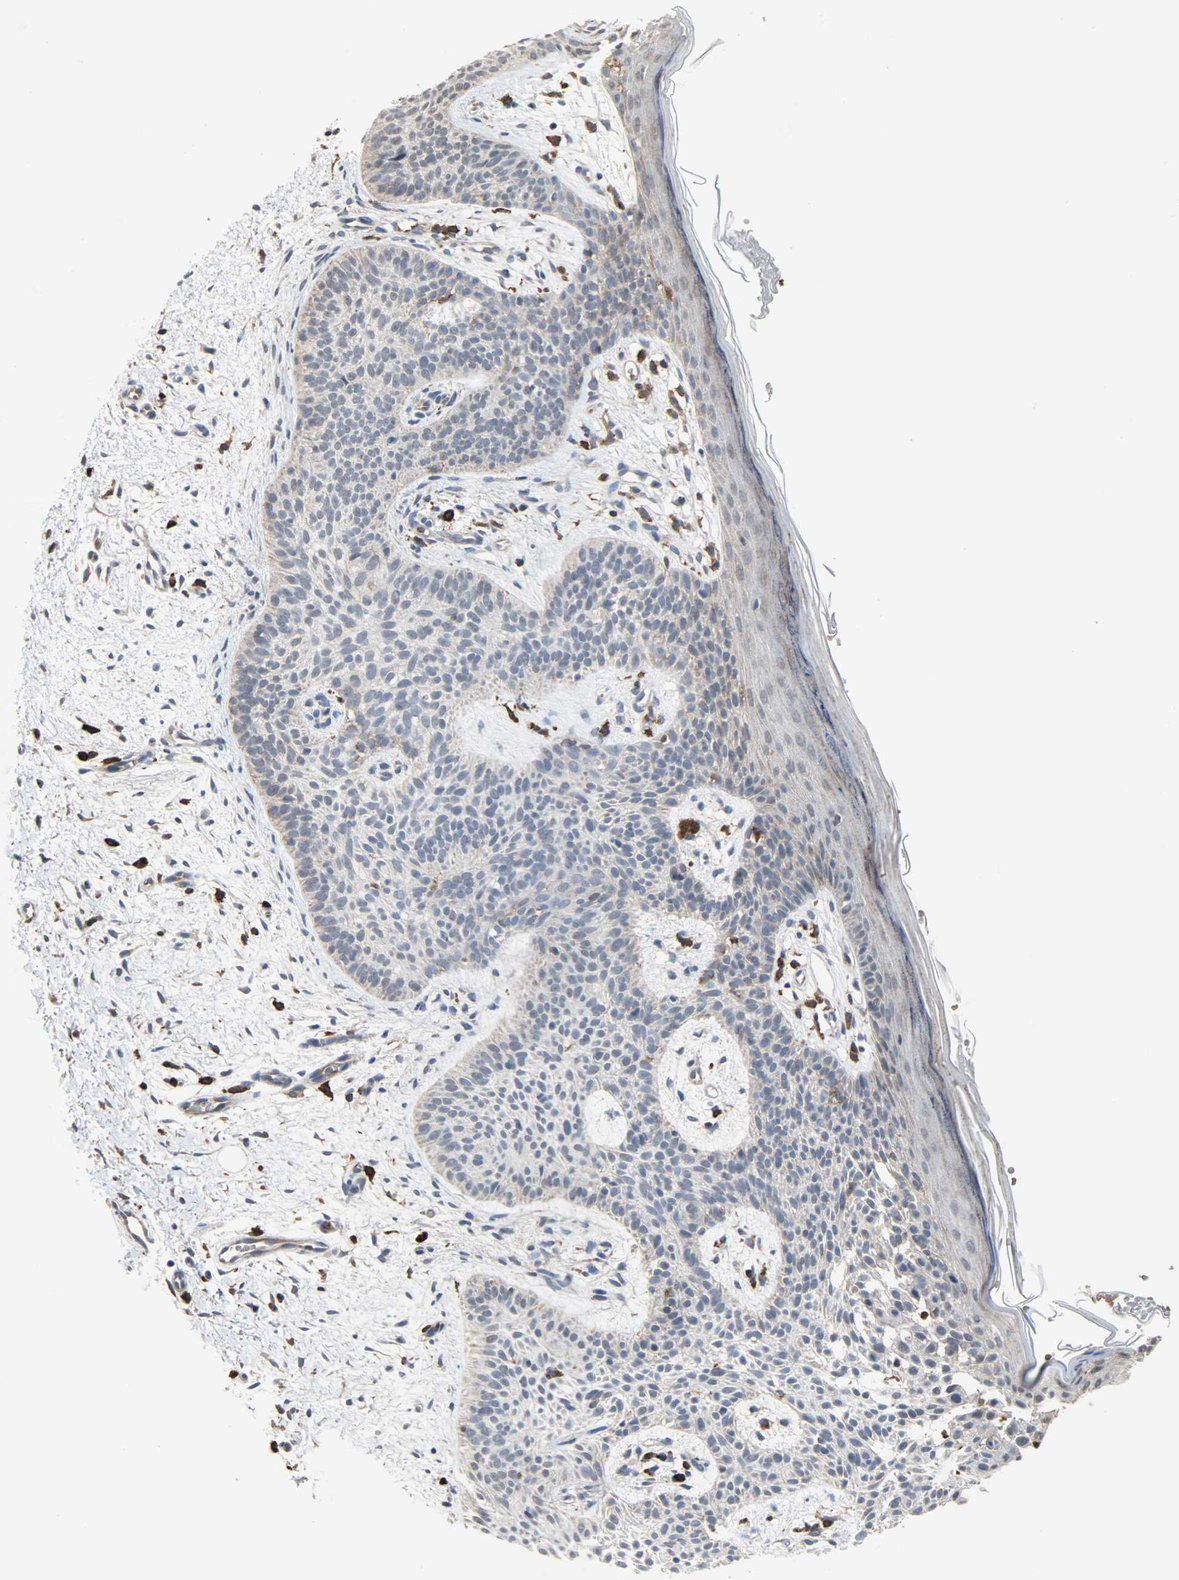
{"staining": {"intensity": "weak", "quantity": "<25%", "location": "cytoplasmic/membranous"}, "tissue": "skin cancer", "cell_type": "Tumor cells", "image_type": "cancer", "snomed": [{"axis": "morphology", "description": "Normal tissue, NOS"}, {"axis": "morphology", "description": "Basal cell carcinoma"}, {"axis": "topography", "description": "Skin"}], "caption": "Micrograph shows no protein staining in tumor cells of skin cancer tissue.", "gene": "SKAP2", "patient": {"sex": "female", "age": 69}}